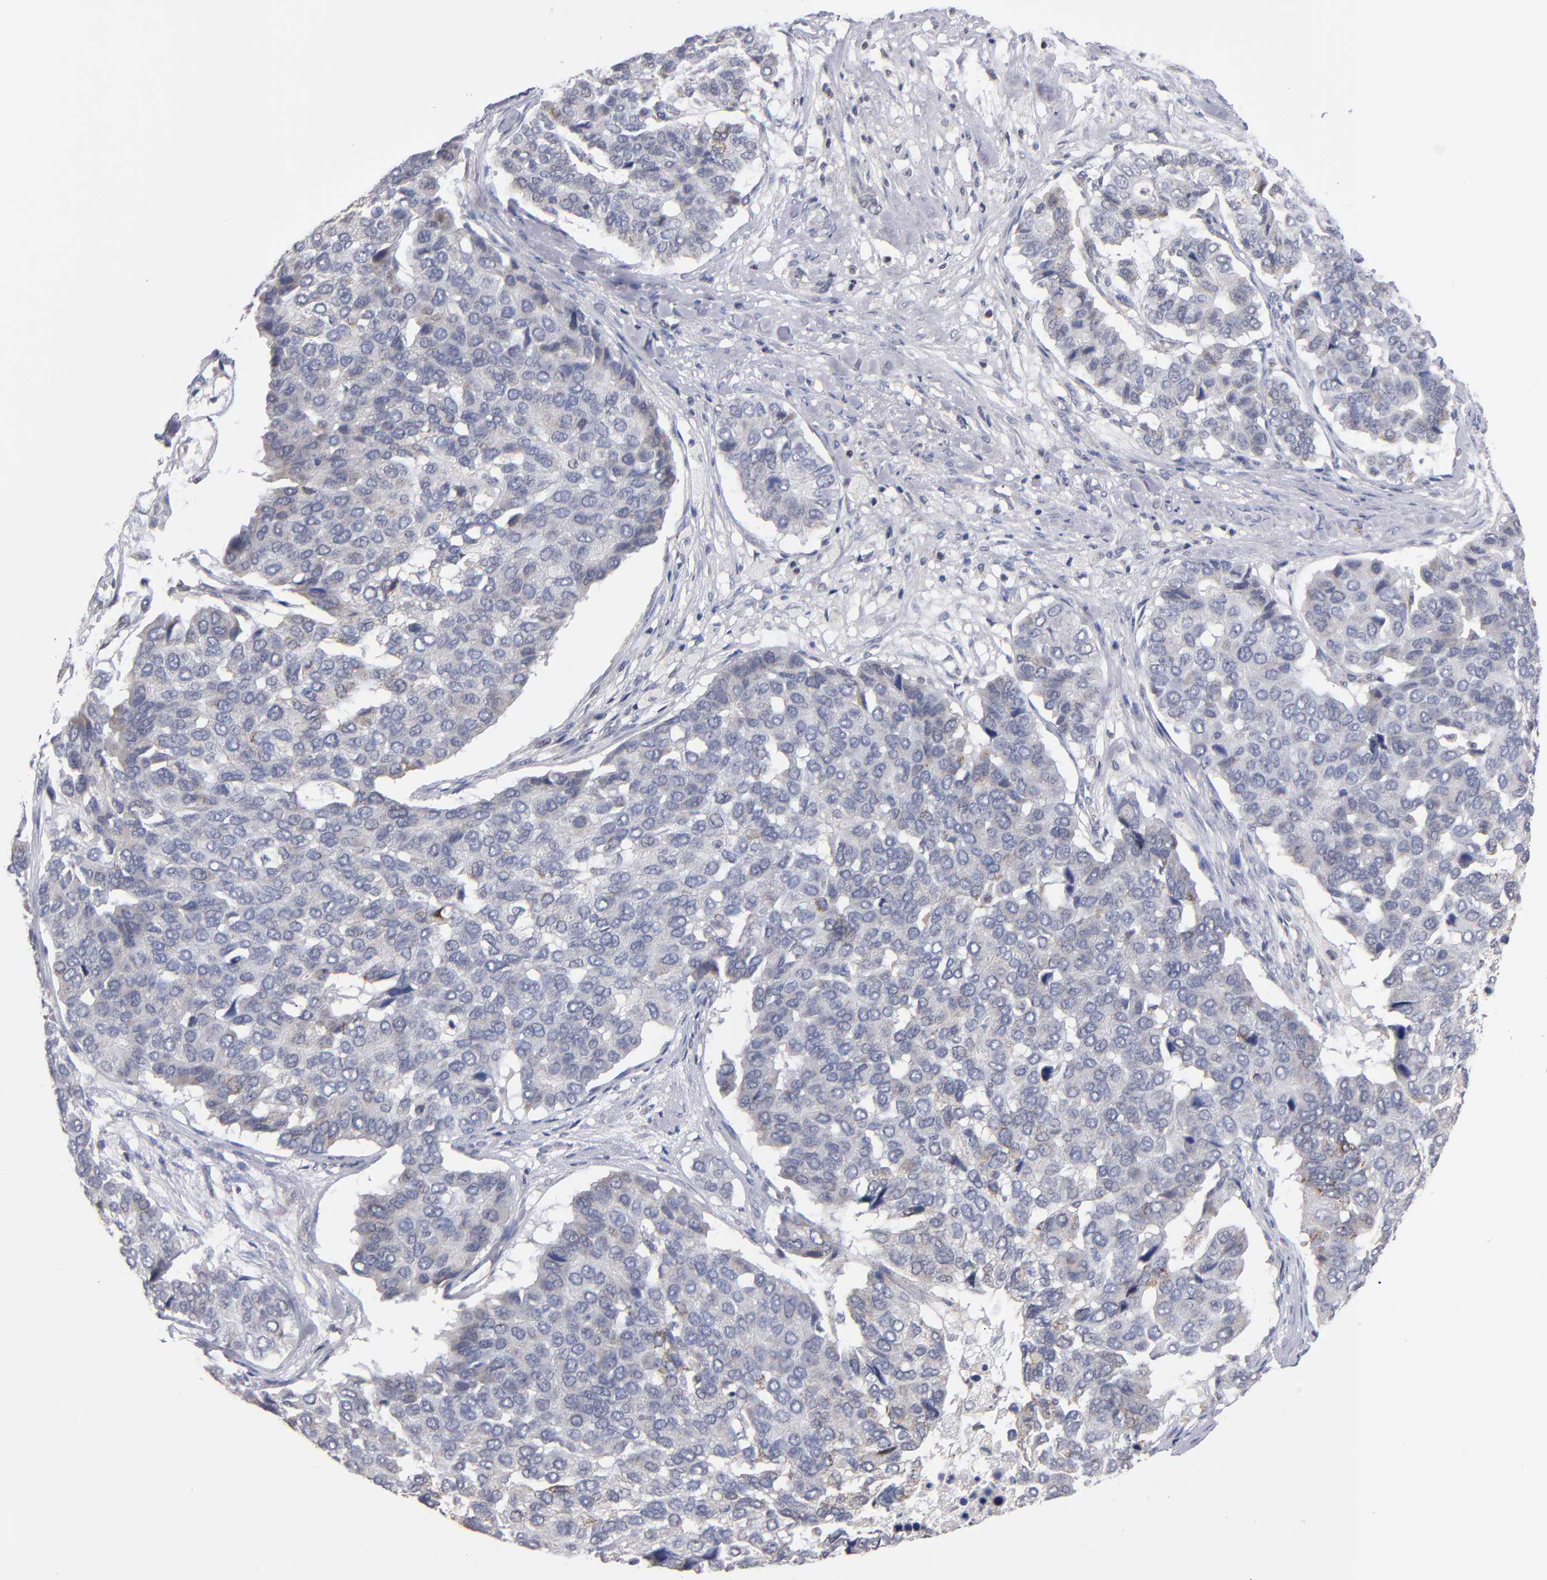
{"staining": {"intensity": "weak", "quantity": "<25%", "location": "cytoplasmic/membranous"}, "tissue": "pancreatic cancer", "cell_type": "Tumor cells", "image_type": "cancer", "snomed": [{"axis": "morphology", "description": "Adenocarcinoma, NOS"}, {"axis": "topography", "description": "Pancreas"}], "caption": "DAB (3,3'-diaminobenzidine) immunohistochemical staining of adenocarcinoma (pancreatic) displays no significant expression in tumor cells. (DAB IHC with hematoxylin counter stain).", "gene": "ODF2", "patient": {"sex": "male", "age": 50}}